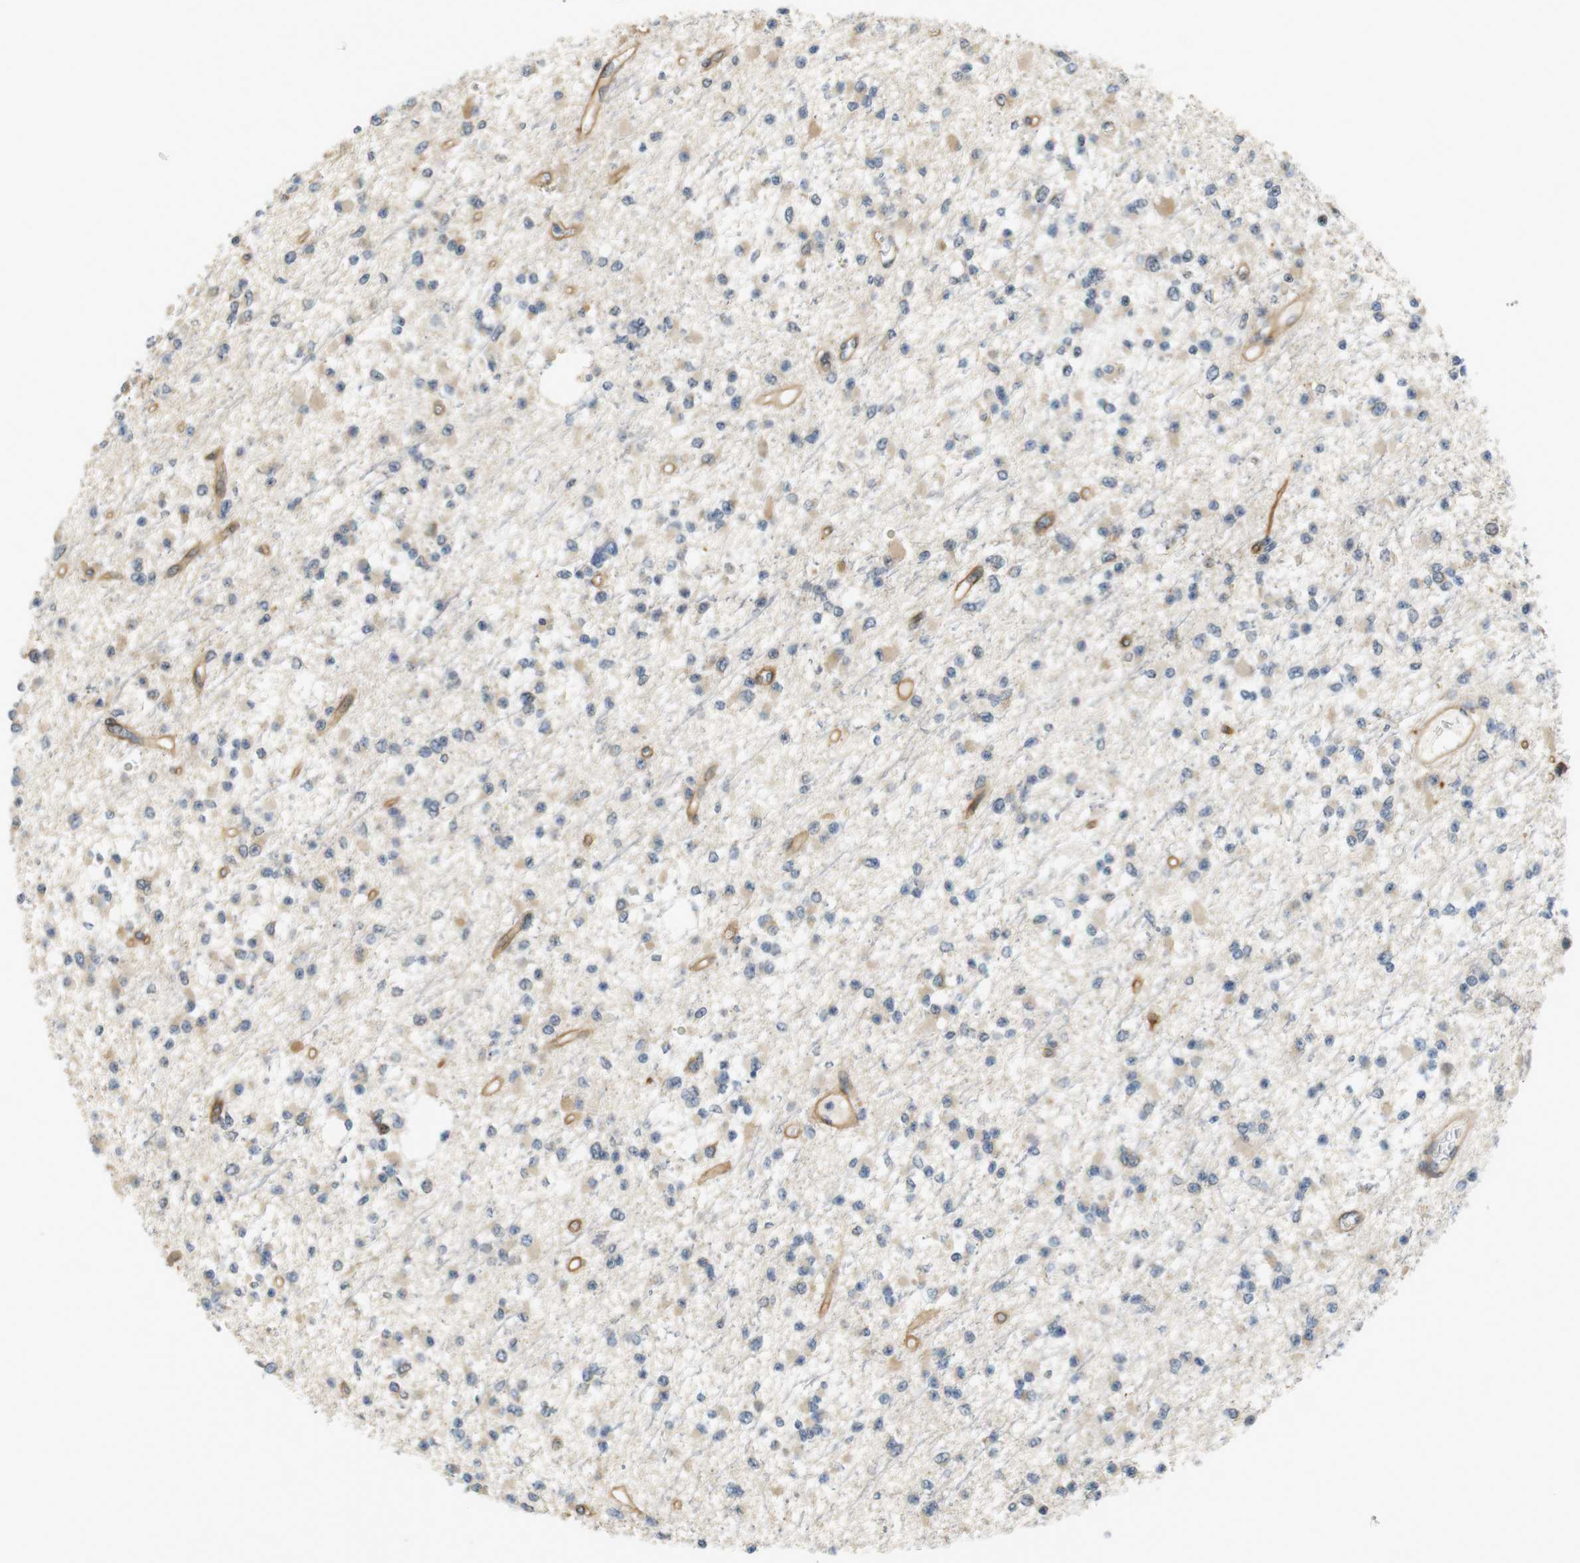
{"staining": {"intensity": "moderate", "quantity": "<25%", "location": "cytoplasmic/membranous"}, "tissue": "glioma", "cell_type": "Tumor cells", "image_type": "cancer", "snomed": [{"axis": "morphology", "description": "Glioma, malignant, Low grade"}, {"axis": "topography", "description": "Brain"}], "caption": "IHC histopathology image of neoplastic tissue: glioma stained using immunohistochemistry (IHC) shows low levels of moderate protein expression localized specifically in the cytoplasmic/membranous of tumor cells, appearing as a cytoplasmic/membranous brown color.", "gene": "TSPAN9", "patient": {"sex": "female", "age": 22}}